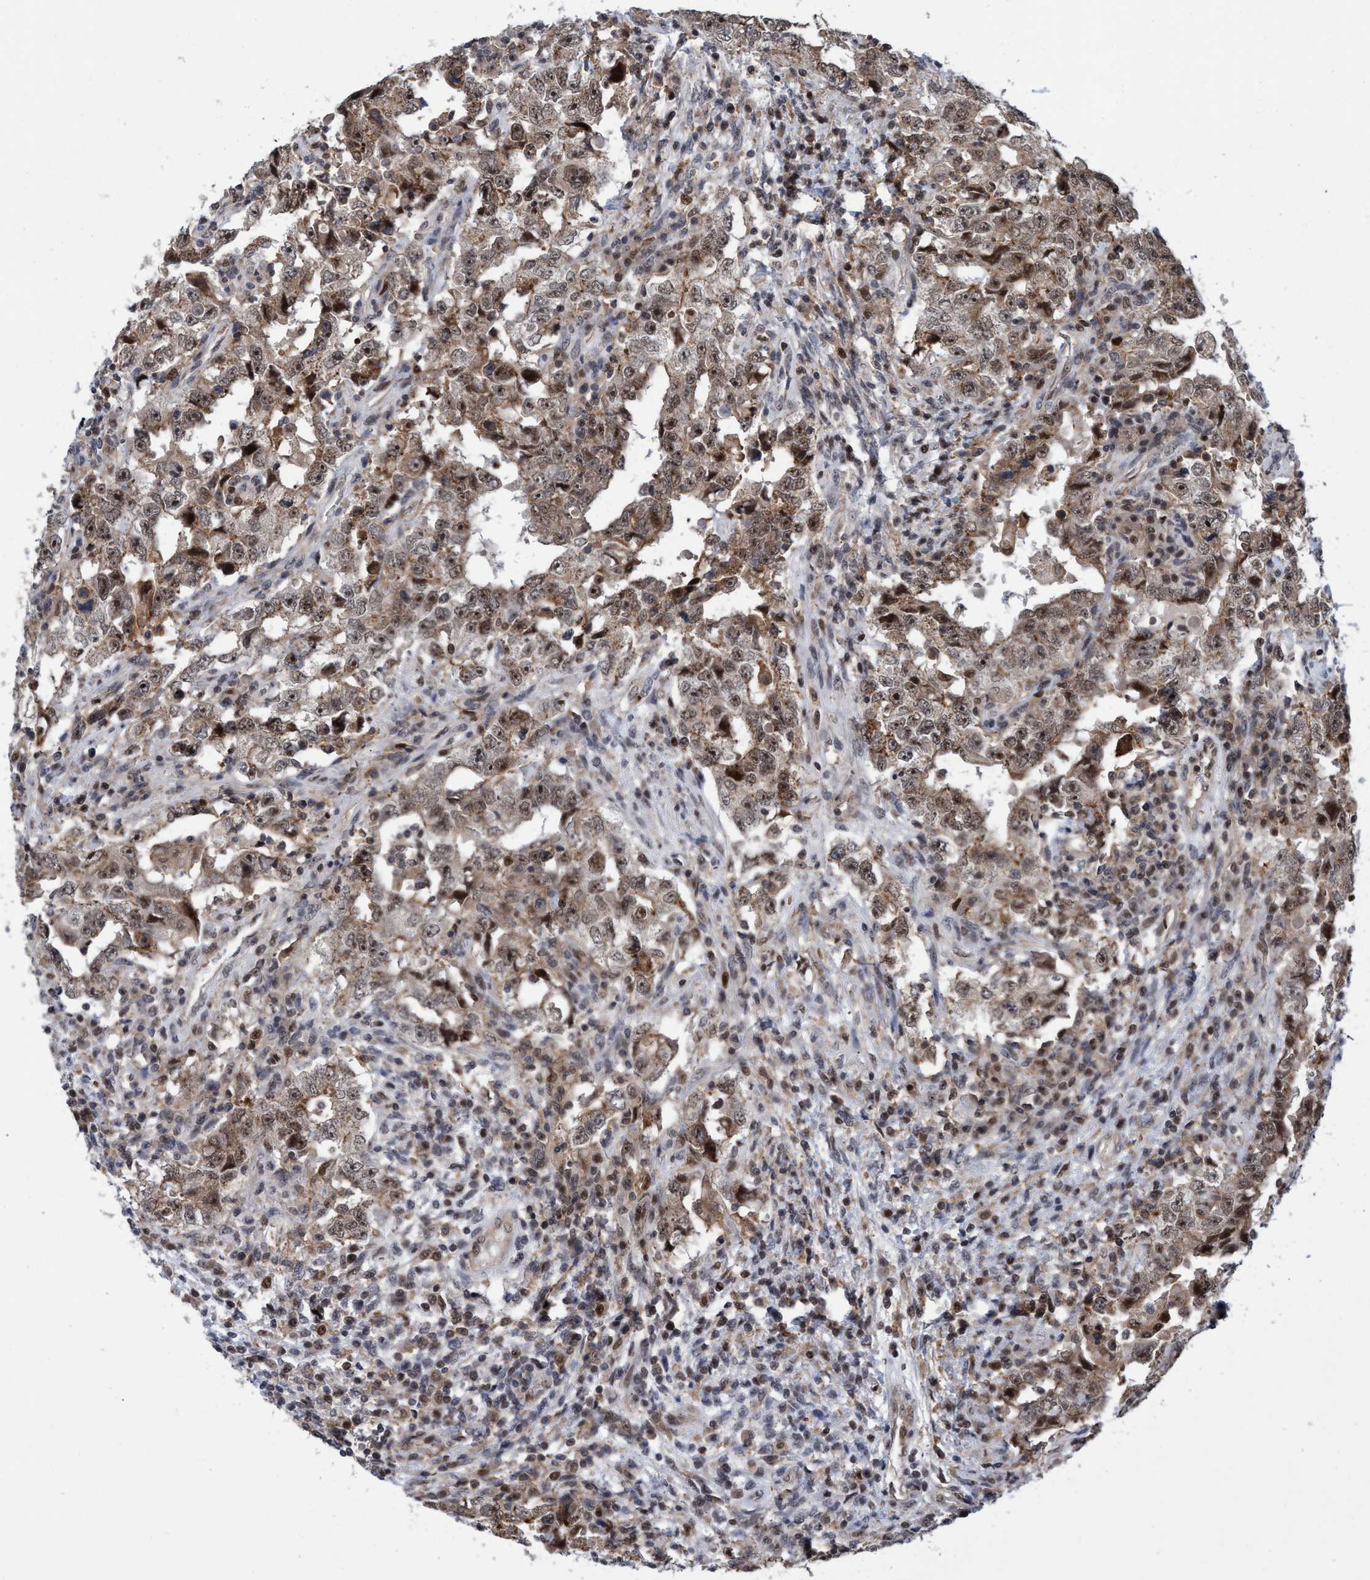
{"staining": {"intensity": "moderate", "quantity": ">75%", "location": "cytoplasmic/membranous,nuclear"}, "tissue": "testis cancer", "cell_type": "Tumor cells", "image_type": "cancer", "snomed": [{"axis": "morphology", "description": "Carcinoma, Embryonal, NOS"}, {"axis": "topography", "description": "Testis"}], "caption": "Approximately >75% of tumor cells in embryonal carcinoma (testis) exhibit moderate cytoplasmic/membranous and nuclear protein staining as visualized by brown immunohistochemical staining.", "gene": "GTF2F1", "patient": {"sex": "male", "age": 26}}